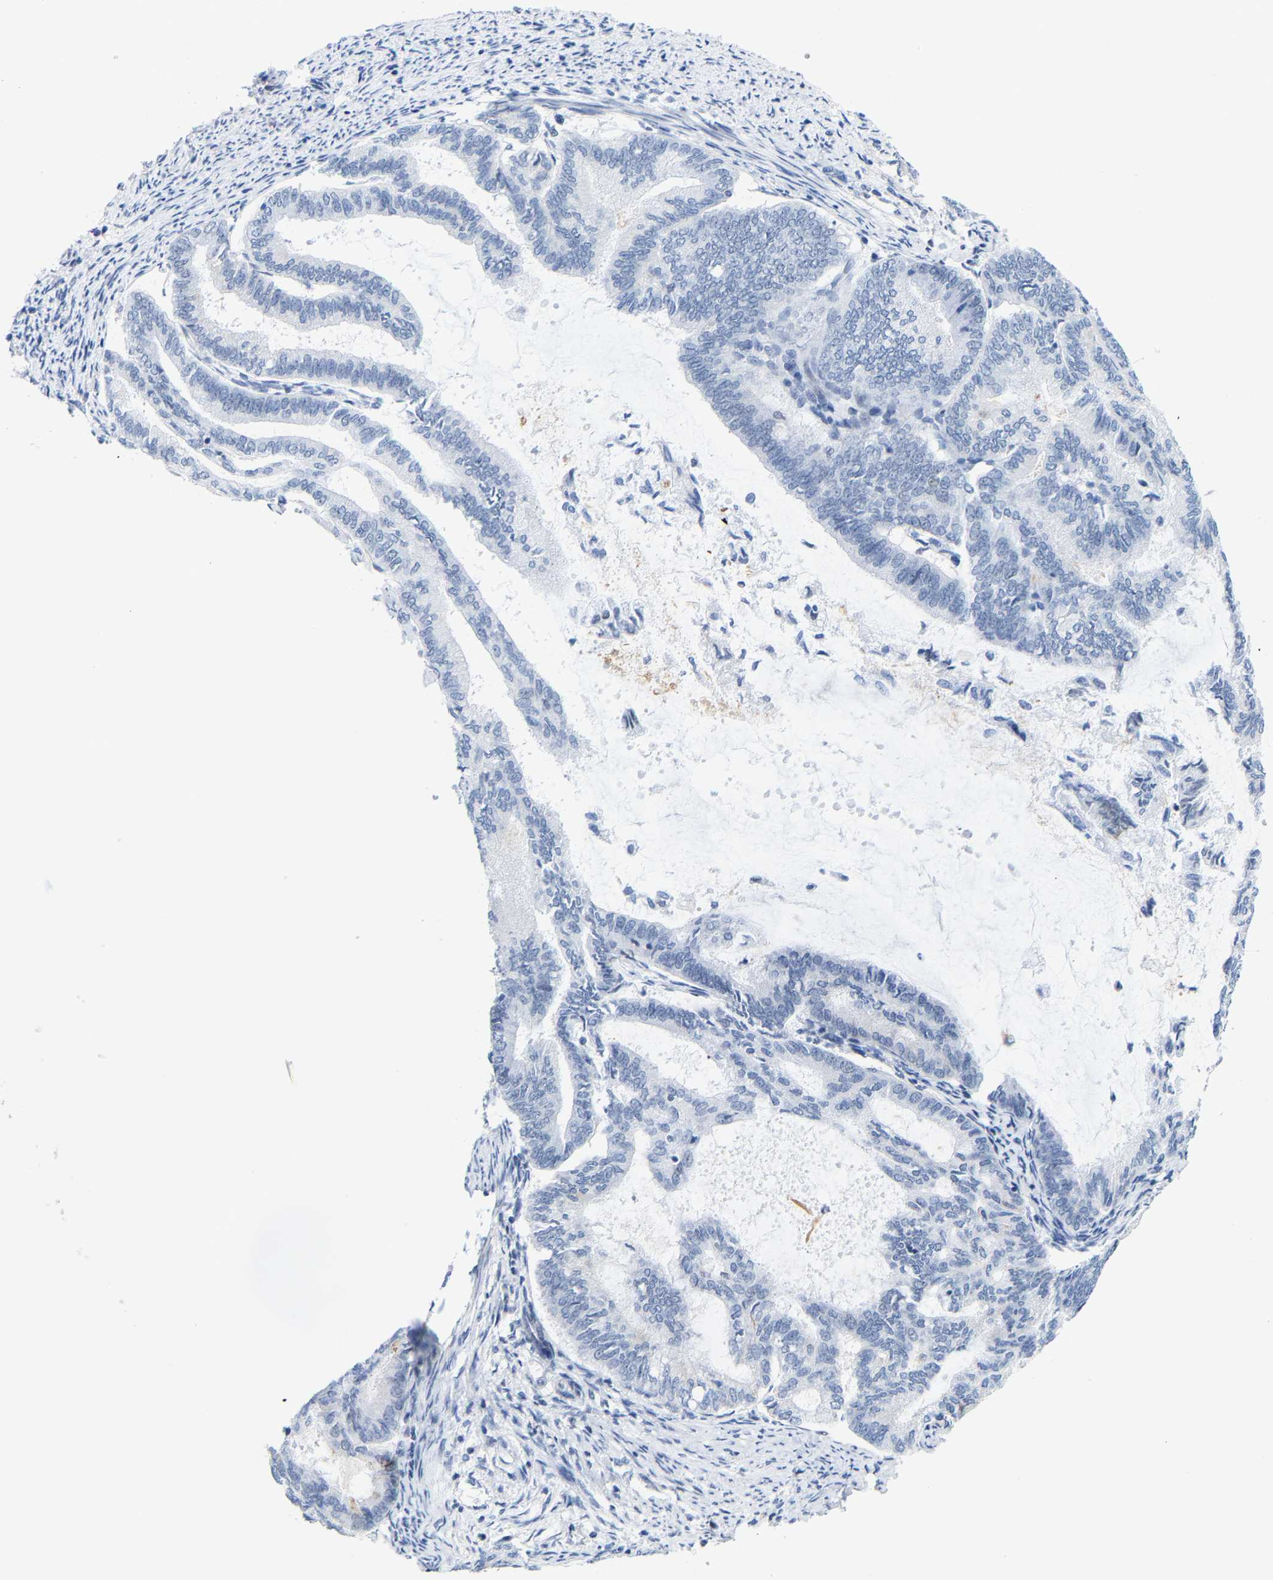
{"staining": {"intensity": "negative", "quantity": "none", "location": "none"}, "tissue": "endometrial cancer", "cell_type": "Tumor cells", "image_type": "cancer", "snomed": [{"axis": "morphology", "description": "Adenocarcinoma, NOS"}, {"axis": "topography", "description": "Endometrium"}], "caption": "DAB (3,3'-diaminobenzidine) immunohistochemical staining of endometrial adenocarcinoma demonstrates no significant expression in tumor cells.", "gene": "FAM180A", "patient": {"sex": "female", "age": 86}}